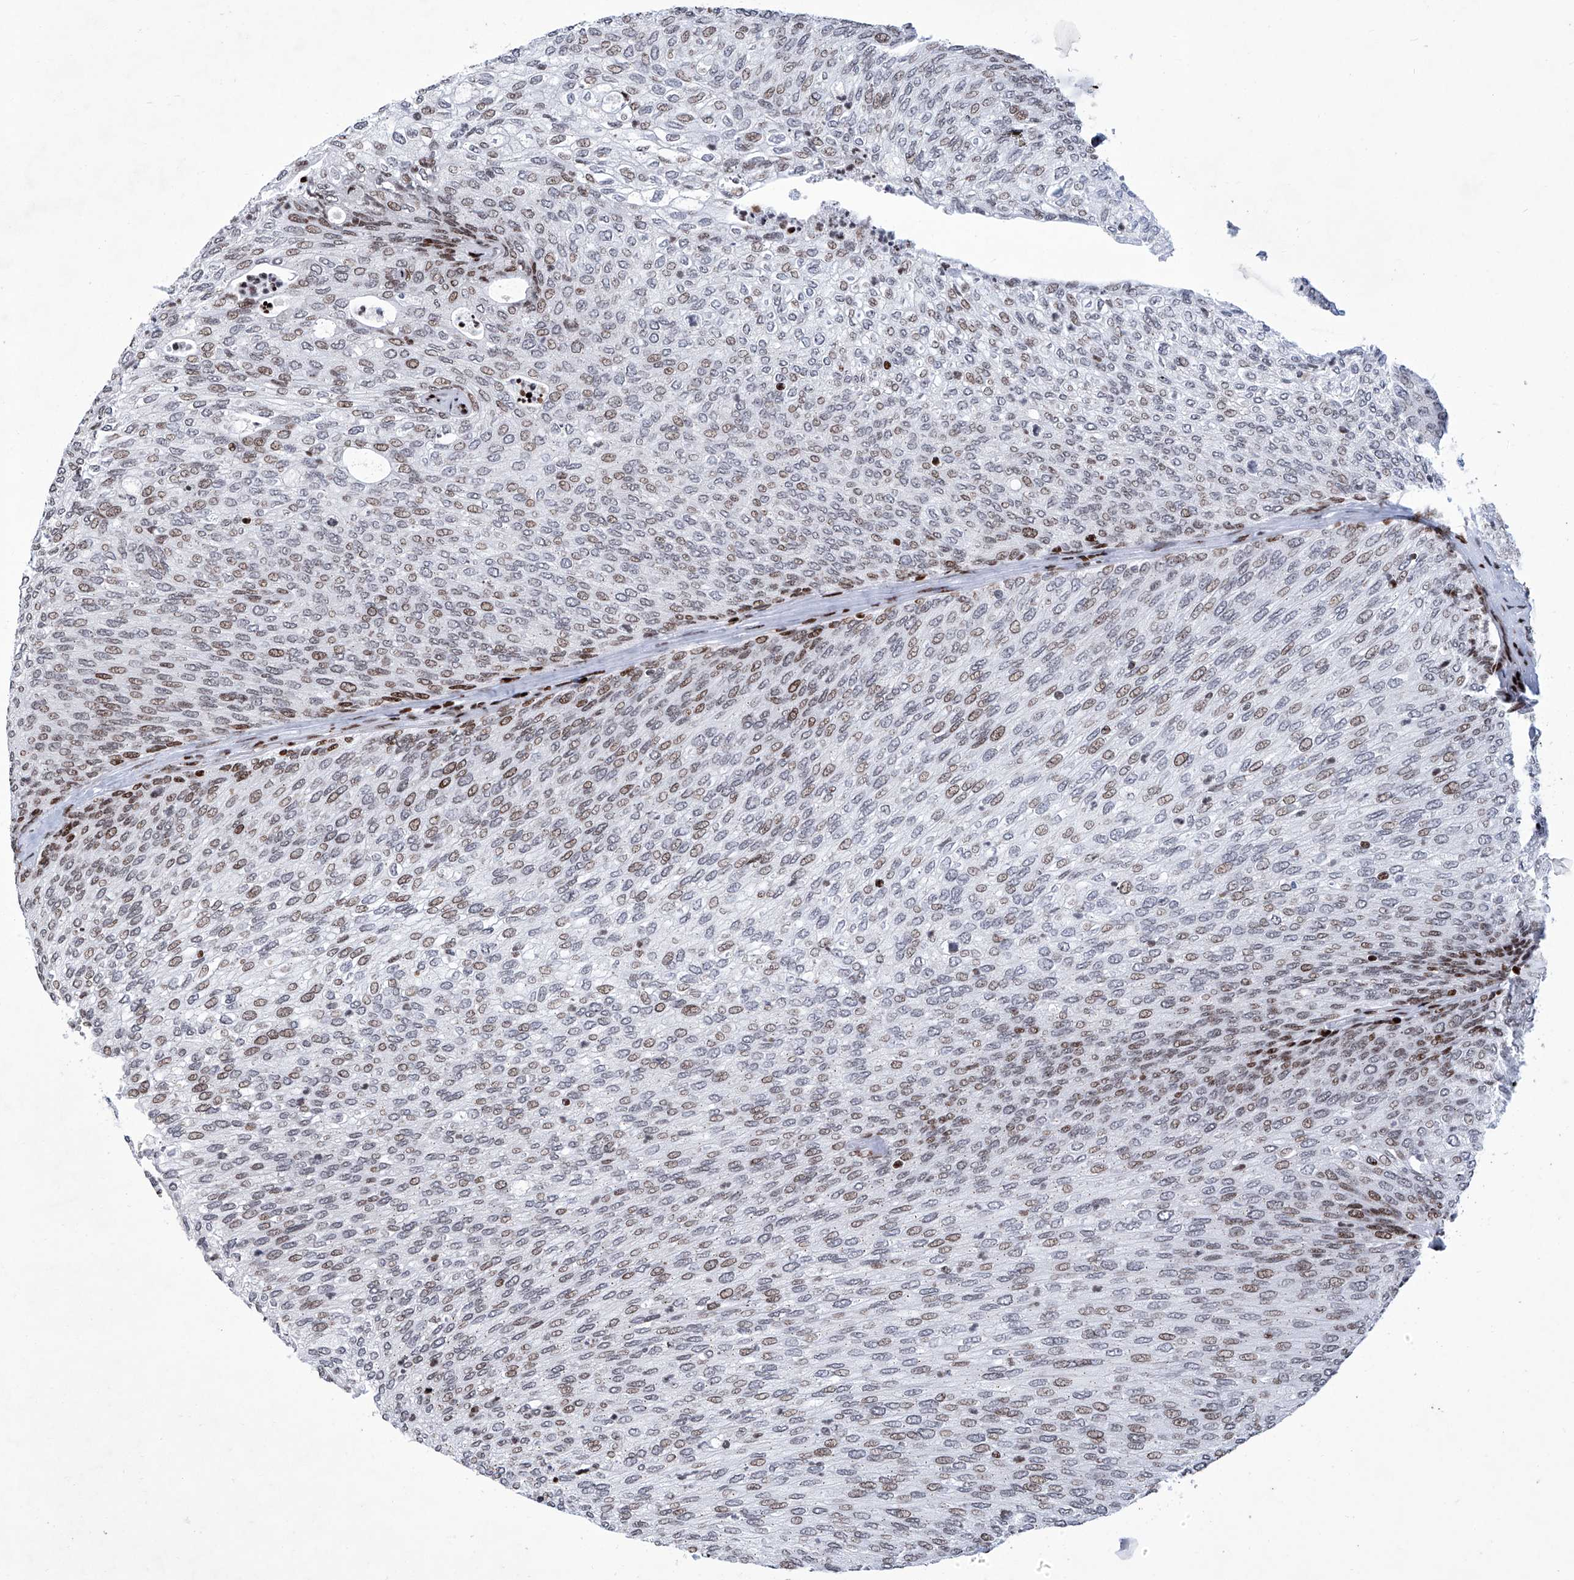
{"staining": {"intensity": "moderate", "quantity": ">75%", "location": "nuclear"}, "tissue": "urothelial cancer", "cell_type": "Tumor cells", "image_type": "cancer", "snomed": [{"axis": "morphology", "description": "Urothelial carcinoma, Low grade"}, {"axis": "topography", "description": "Urinary bladder"}], "caption": "Moderate nuclear protein expression is appreciated in approximately >75% of tumor cells in urothelial cancer. The protein of interest is shown in brown color, while the nuclei are stained blue.", "gene": "HEY2", "patient": {"sex": "female", "age": 79}}